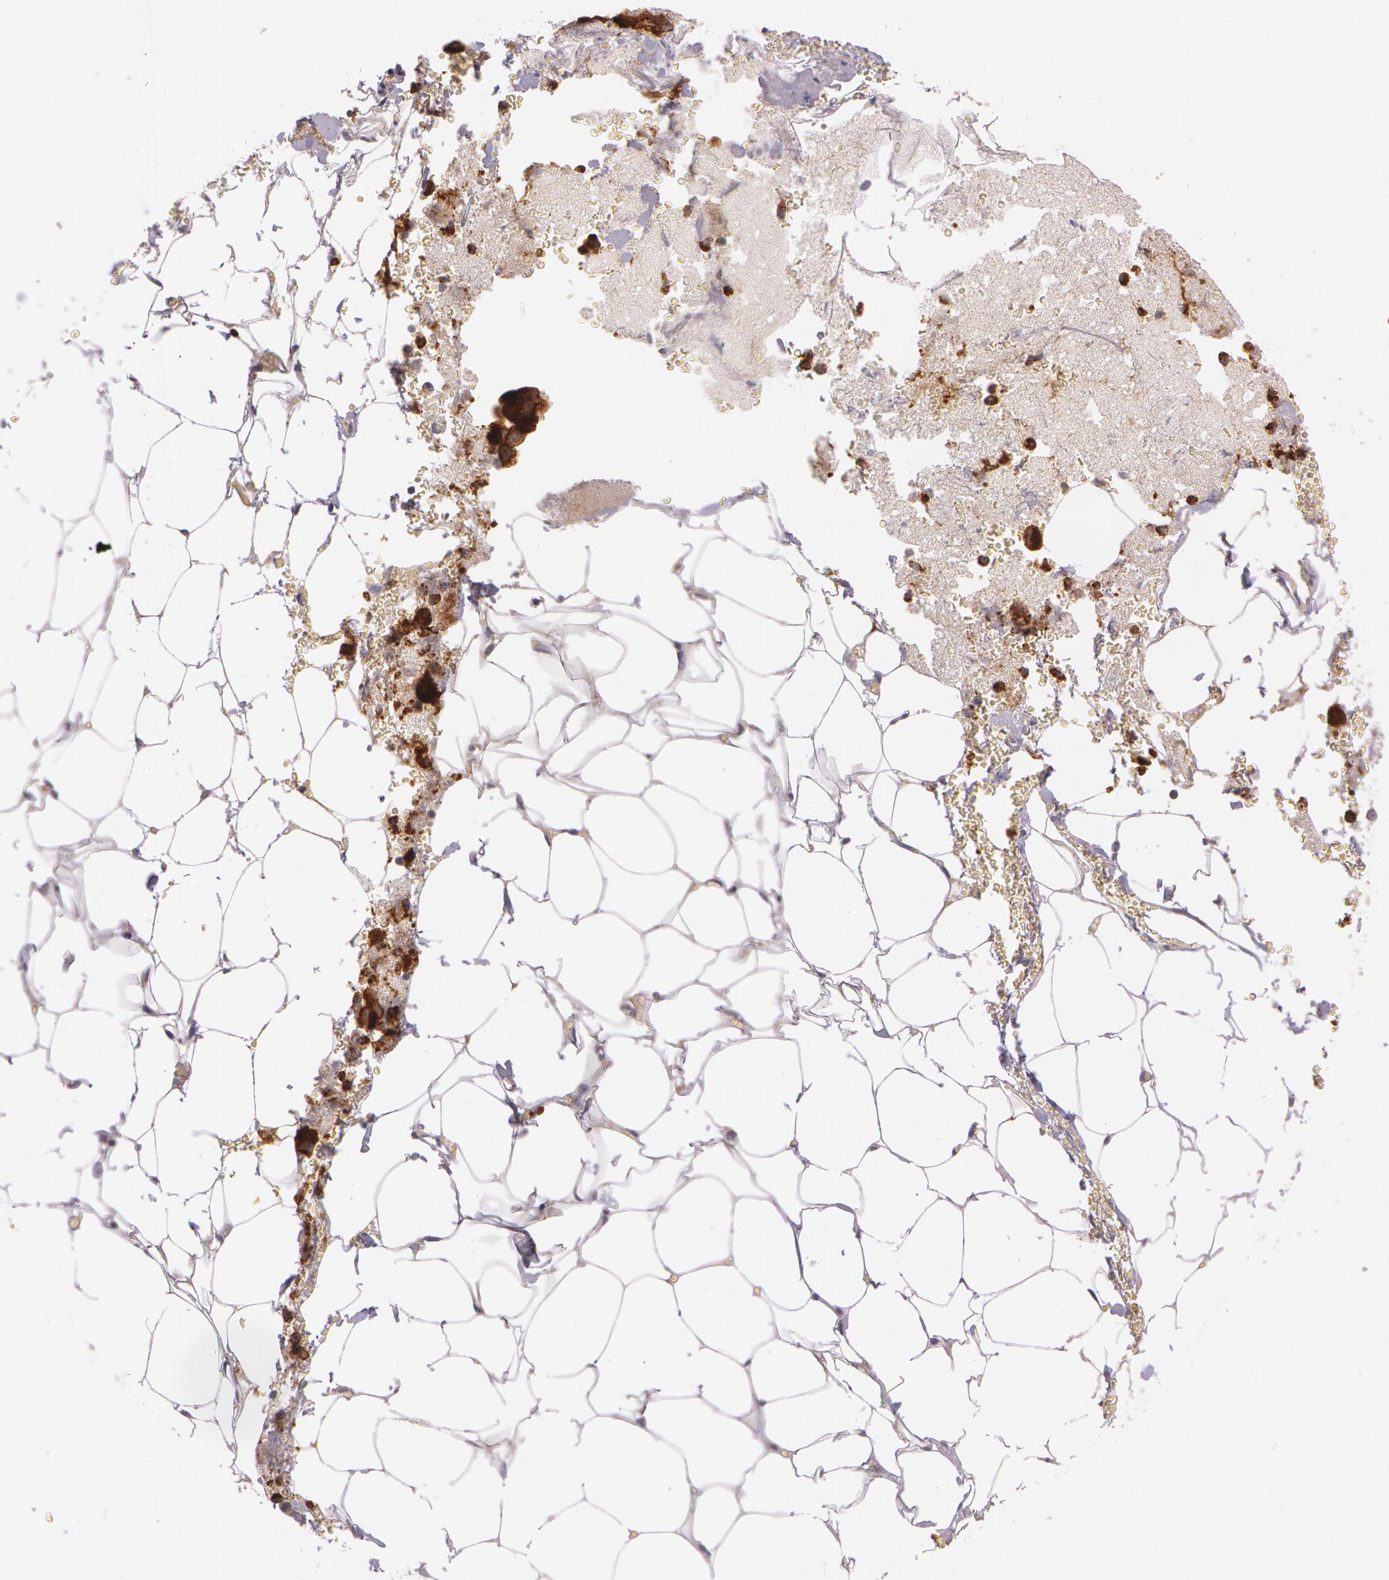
{"staining": {"intensity": "weak", "quantity": ">75%", "location": "cytoplasmic/membranous"}, "tissue": "adrenal gland", "cell_type": "Glandular cells", "image_type": "normal", "snomed": [{"axis": "morphology", "description": "Normal tissue, NOS"}, {"axis": "topography", "description": "Adrenal gland"}], "caption": "Brown immunohistochemical staining in unremarkable adrenal gland displays weak cytoplasmic/membranous positivity in approximately >75% of glandular cells. The protein is shown in brown color, while the nuclei are stained blue.", "gene": "ATG2B", "patient": {"sex": "female", "age": 71}}